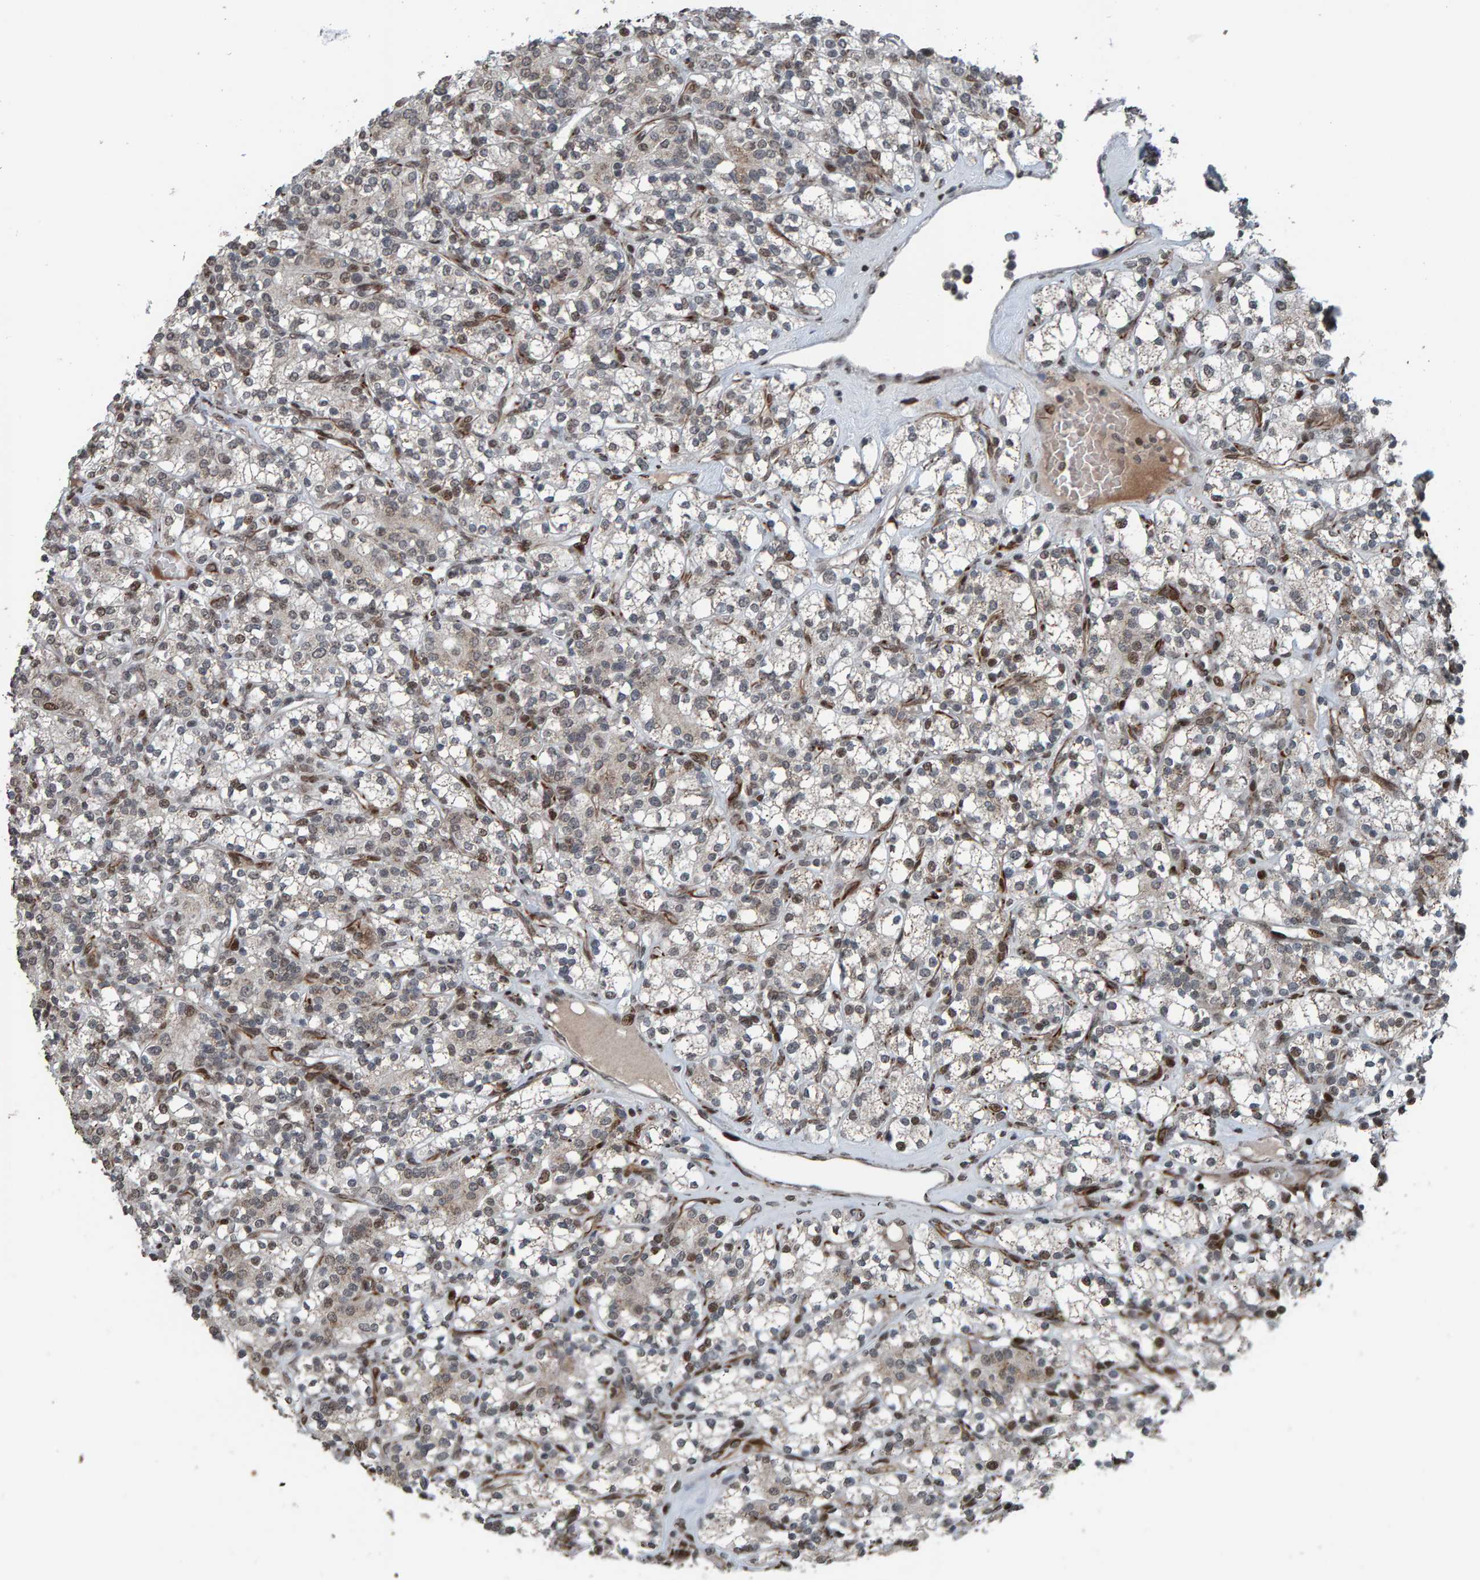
{"staining": {"intensity": "weak", "quantity": ">75%", "location": "cytoplasmic/membranous,nuclear"}, "tissue": "renal cancer", "cell_type": "Tumor cells", "image_type": "cancer", "snomed": [{"axis": "morphology", "description": "Adenocarcinoma, NOS"}, {"axis": "topography", "description": "Kidney"}], "caption": "Renal cancer (adenocarcinoma) tissue reveals weak cytoplasmic/membranous and nuclear positivity in approximately >75% of tumor cells (brown staining indicates protein expression, while blue staining denotes nuclei).", "gene": "ZNF366", "patient": {"sex": "male", "age": 77}}